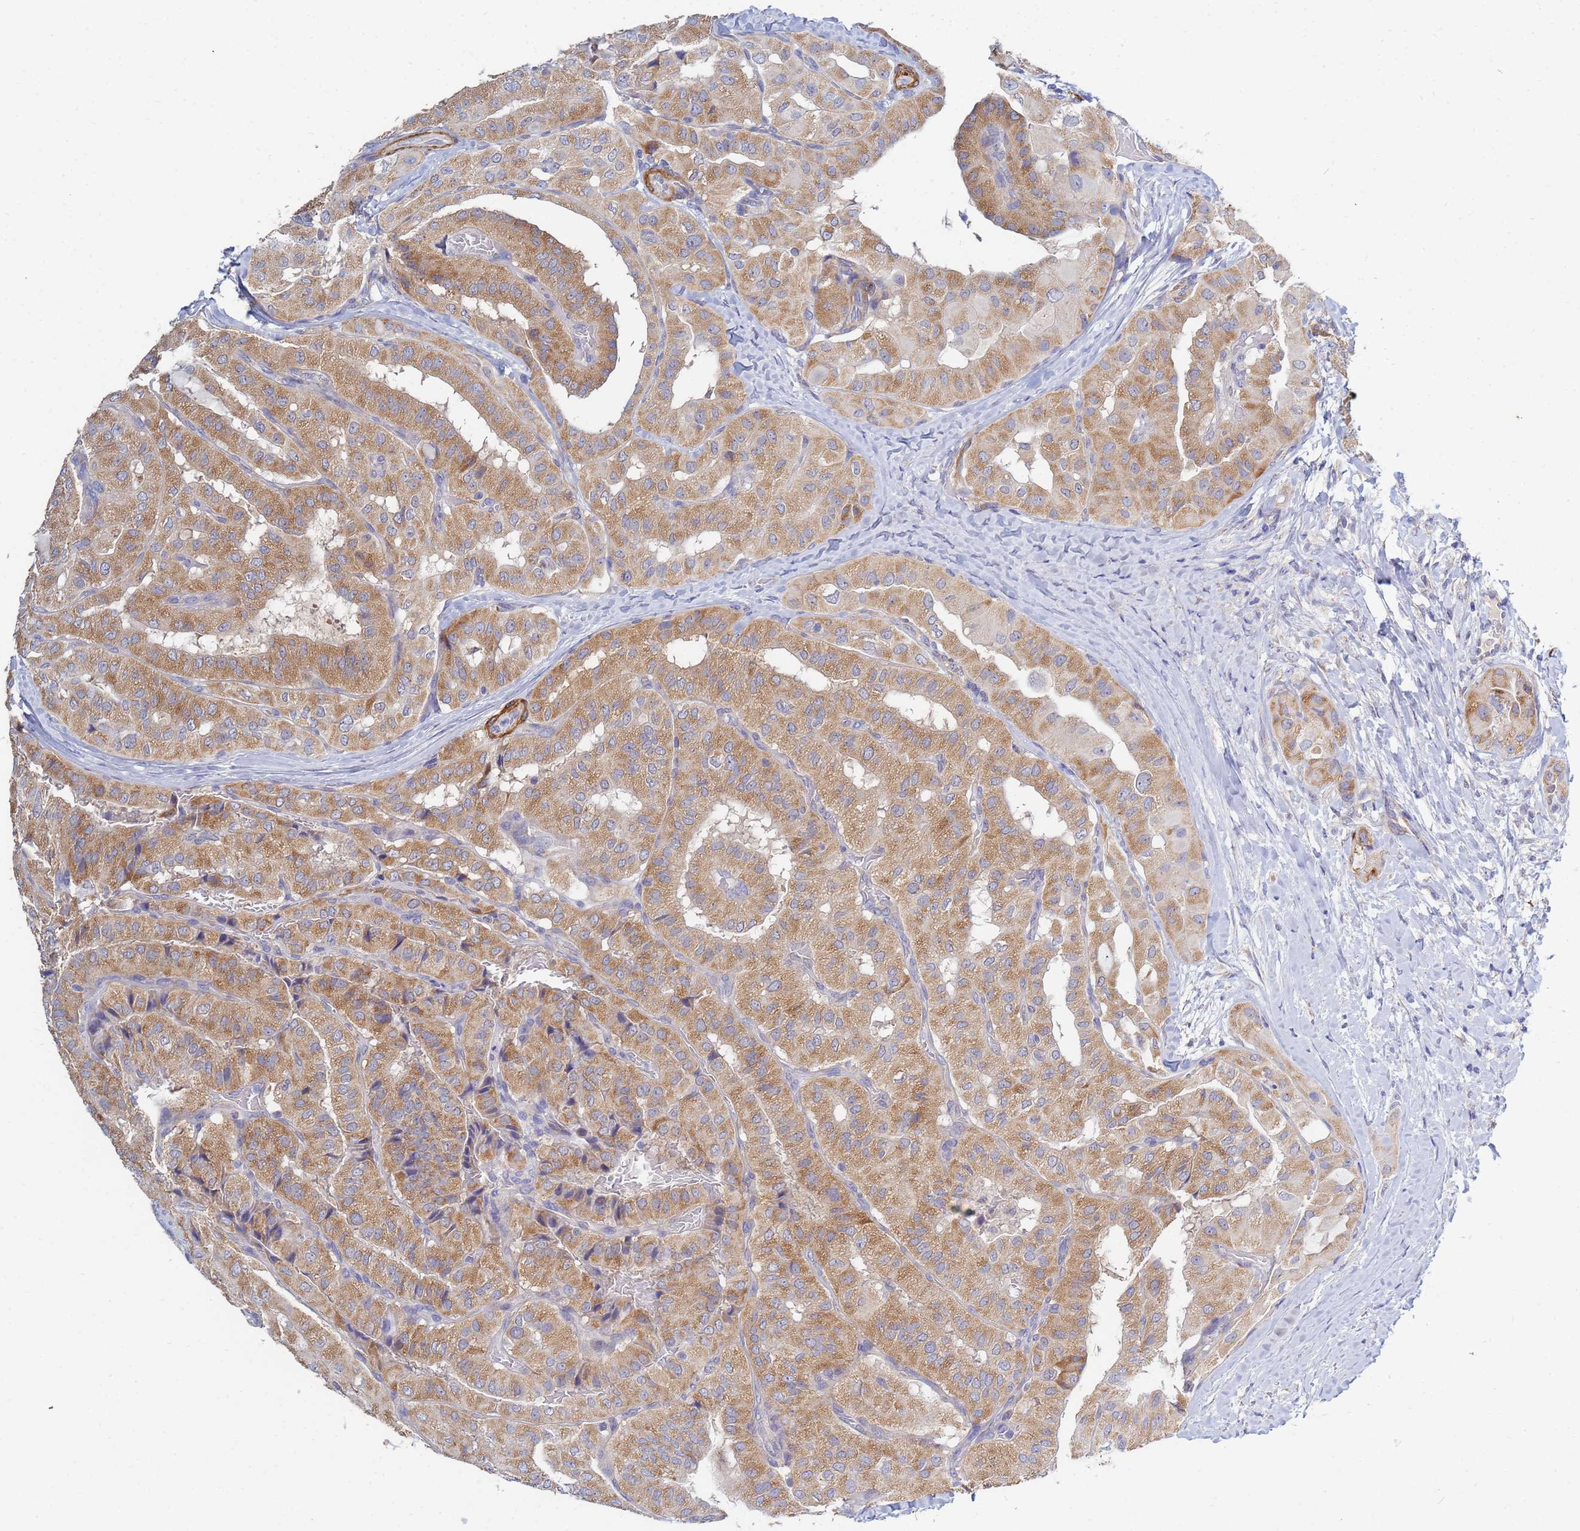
{"staining": {"intensity": "moderate", "quantity": ">75%", "location": "cytoplasmic/membranous"}, "tissue": "thyroid cancer", "cell_type": "Tumor cells", "image_type": "cancer", "snomed": [{"axis": "morphology", "description": "Normal tissue, NOS"}, {"axis": "morphology", "description": "Papillary adenocarcinoma, NOS"}, {"axis": "topography", "description": "Thyroid gland"}], "caption": "Thyroid cancer stained with a brown dye demonstrates moderate cytoplasmic/membranous positive staining in about >75% of tumor cells.", "gene": "SDR39U1", "patient": {"sex": "female", "age": 59}}